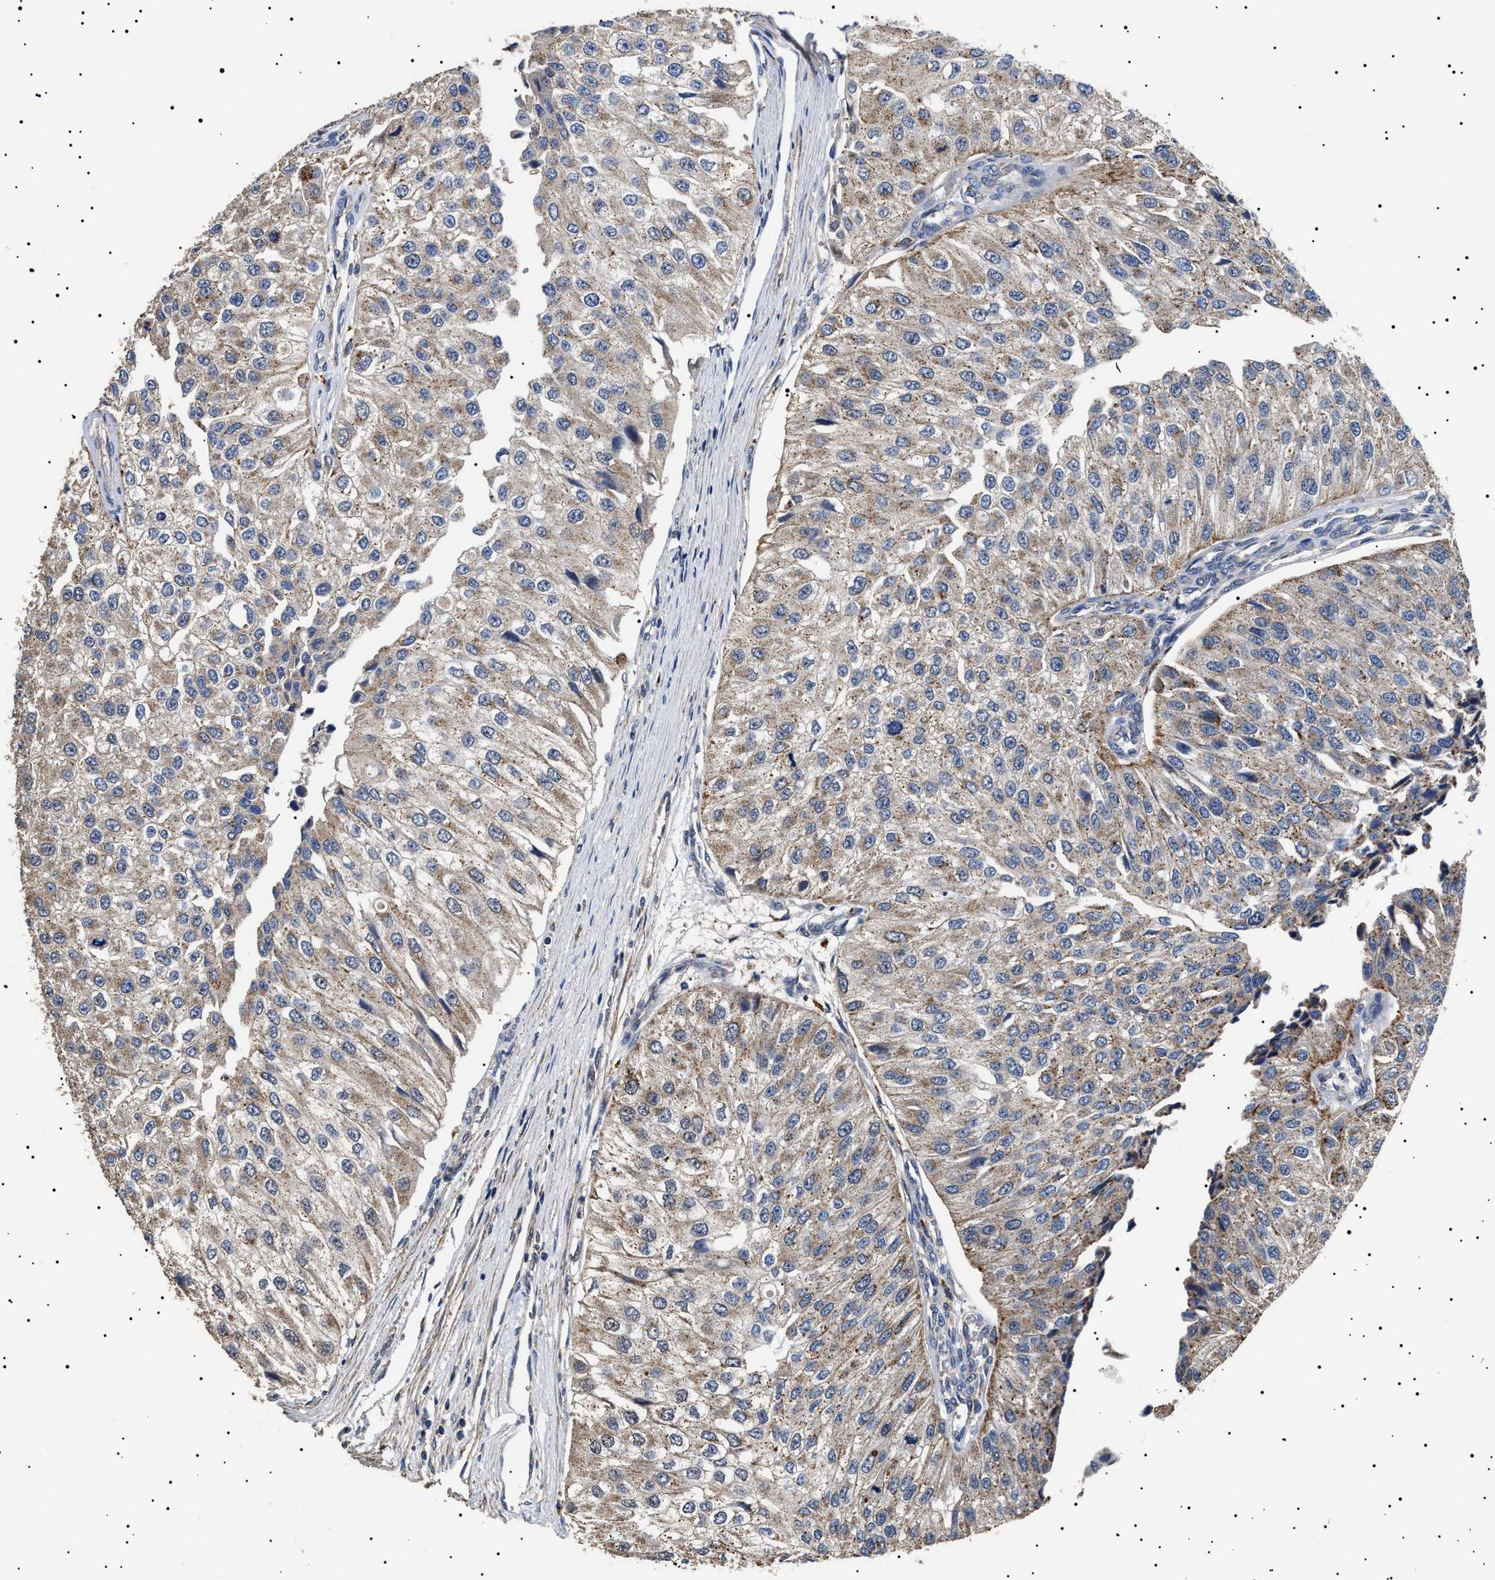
{"staining": {"intensity": "weak", "quantity": ">75%", "location": "cytoplasmic/membranous"}, "tissue": "urothelial cancer", "cell_type": "Tumor cells", "image_type": "cancer", "snomed": [{"axis": "morphology", "description": "Urothelial carcinoma, High grade"}, {"axis": "topography", "description": "Kidney"}, {"axis": "topography", "description": "Urinary bladder"}], "caption": "Weak cytoplasmic/membranous protein positivity is identified in approximately >75% of tumor cells in urothelial cancer.", "gene": "RAB34", "patient": {"sex": "male", "age": 77}}